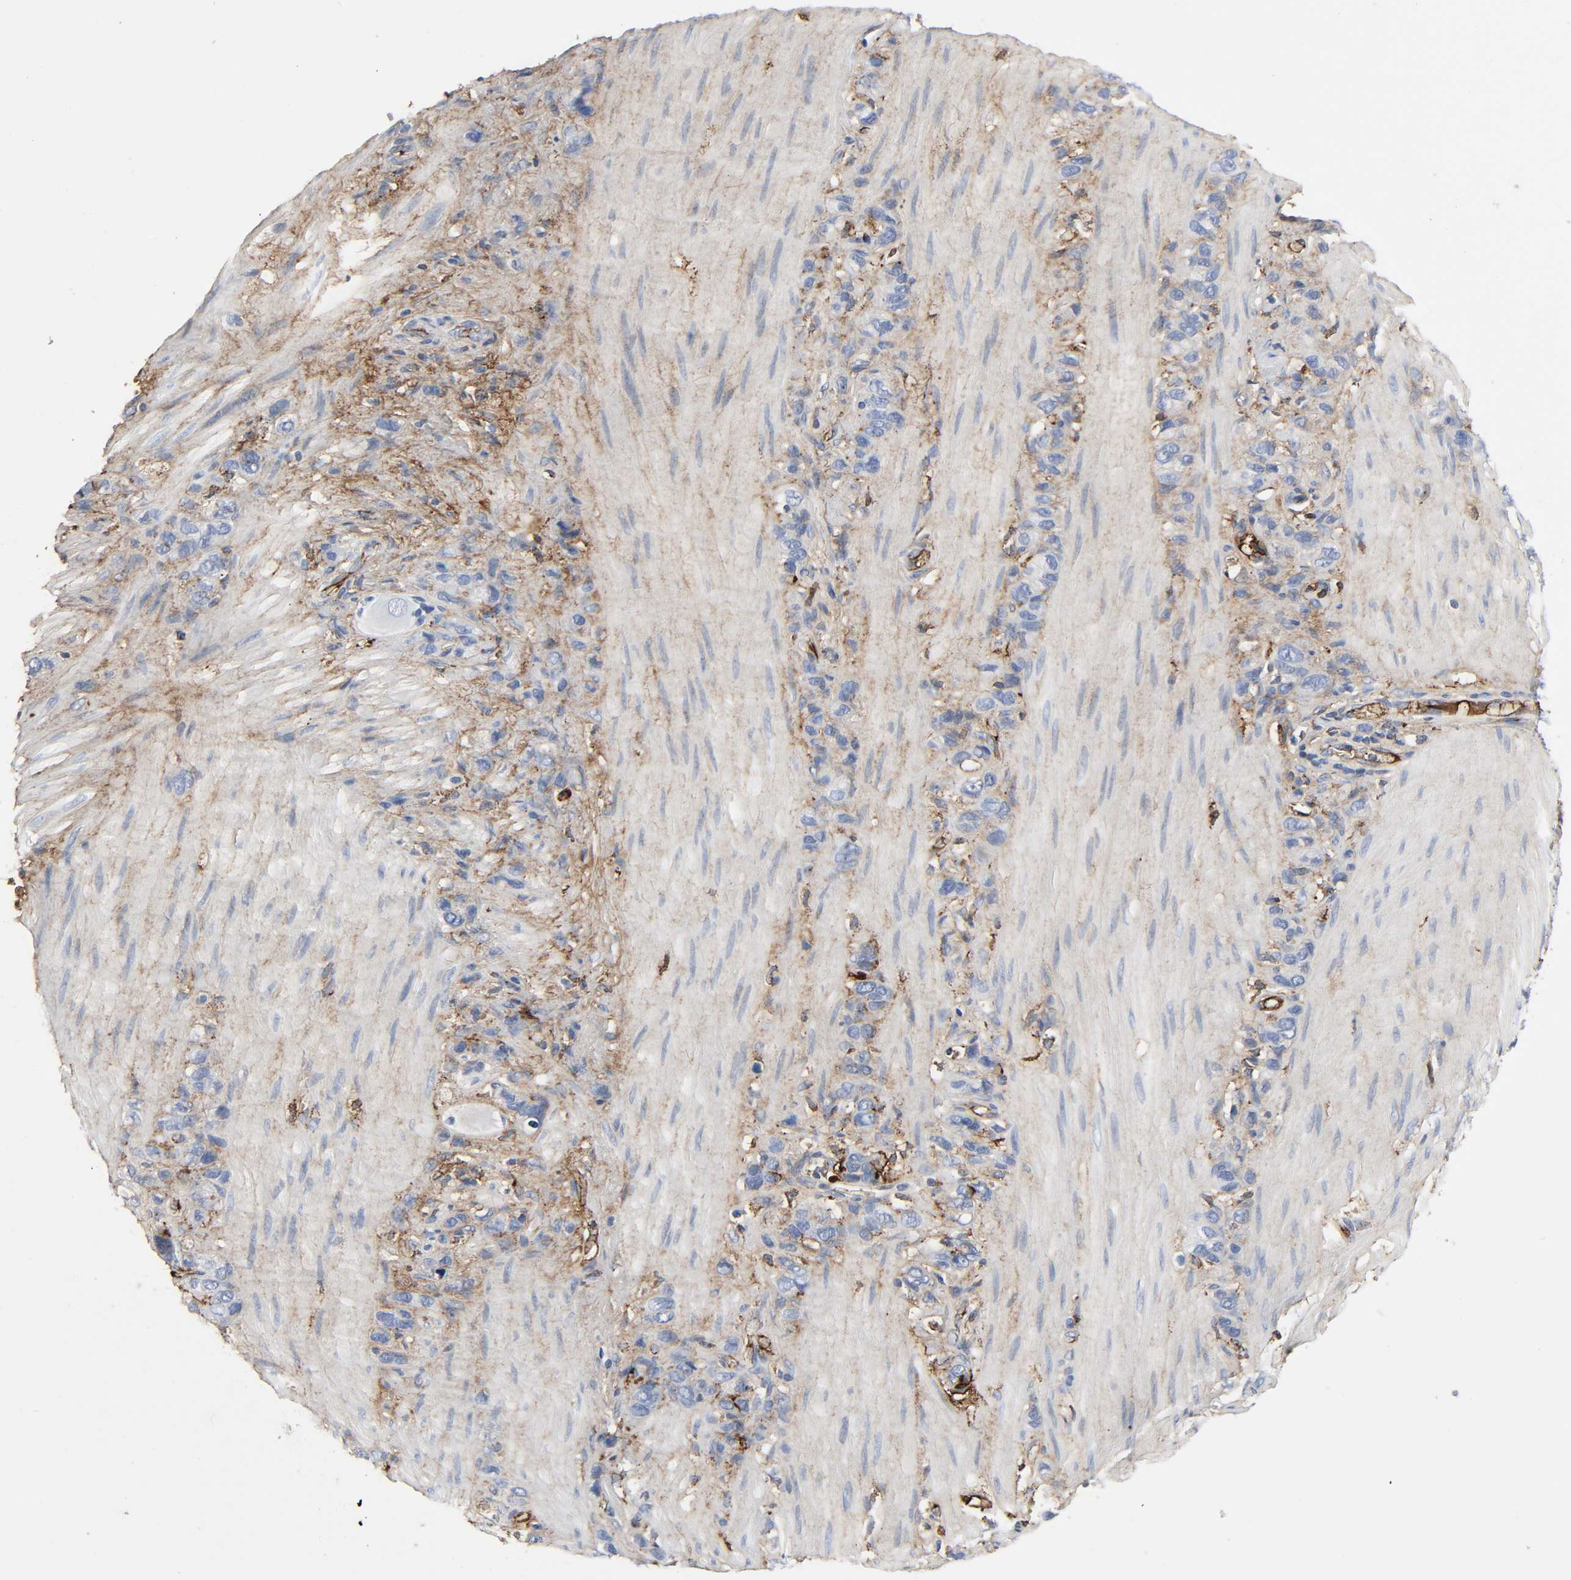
{"staining": {"intensity": "weak", "quantity": "25%-75%", "location": "cytoplasmic/membranous"}, "tissue": "stomach cancer", "cell_type": "Tumor cells", "image_type": "cancer", "snomed": [{"axis": "morphology", "description": "Normal tissue, NOS"}, {"axis": "morphology", "description": "Adenocarcinoma, NOS"}, {"axis": "morphology", "description": "Adenocarcinoma, High grade"}, {"axis": "topography", "description": "Stomach, upper"}, {"axis": "topography", "description": "Stomach"}], "caption": "IHC staining of stomach cancer, which exhibits low levels of weak cytoplasmic/membranous staining in about 25%-75% of tumor cells indicating weak cytoplasmic/membranous protein staining. The staining was performed using DAB (3,3'-diaminobenzidine) (brown) for protein detection and nuclei were counterstained in hematoxylin (blue).", "gene": "C3", "patient": {"sex": "female", "age": 65}}